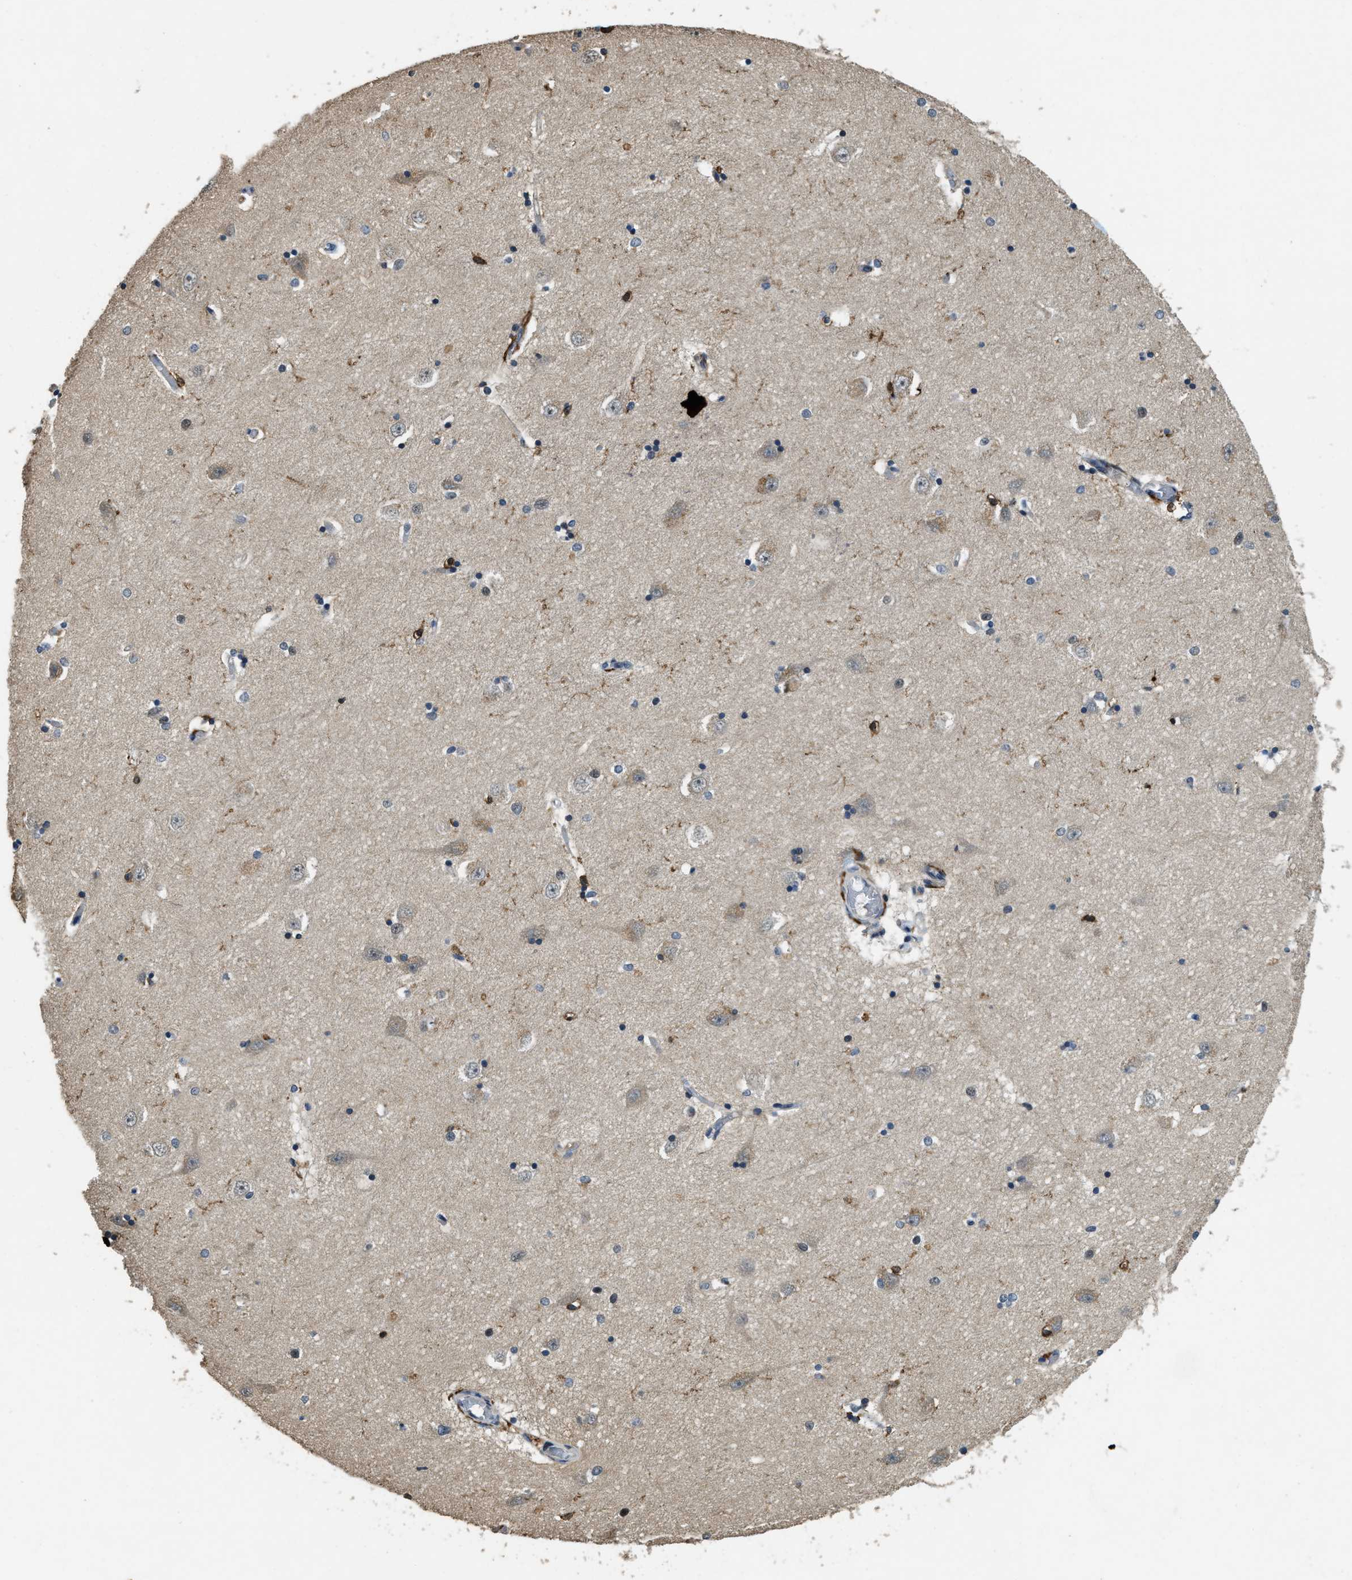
{"staining": {"intensity": "negative", "quantity": "none", "location": "none"}, "tissue": "hippocampus", "cell_type": "Glial cells", "image_type": "normal", "snomed": [{"axis": "morphology", "description": "Normal tissue, NOS"}, {"axis": "topography", "description": "Hippocampus"}], "caption": "The immunohistochemistry (IHC) photomicrograph has no significant positivity in glial cells of hippocampus.", "gene": "RNF141", "patient": {"sex": "male", "age": 45}}